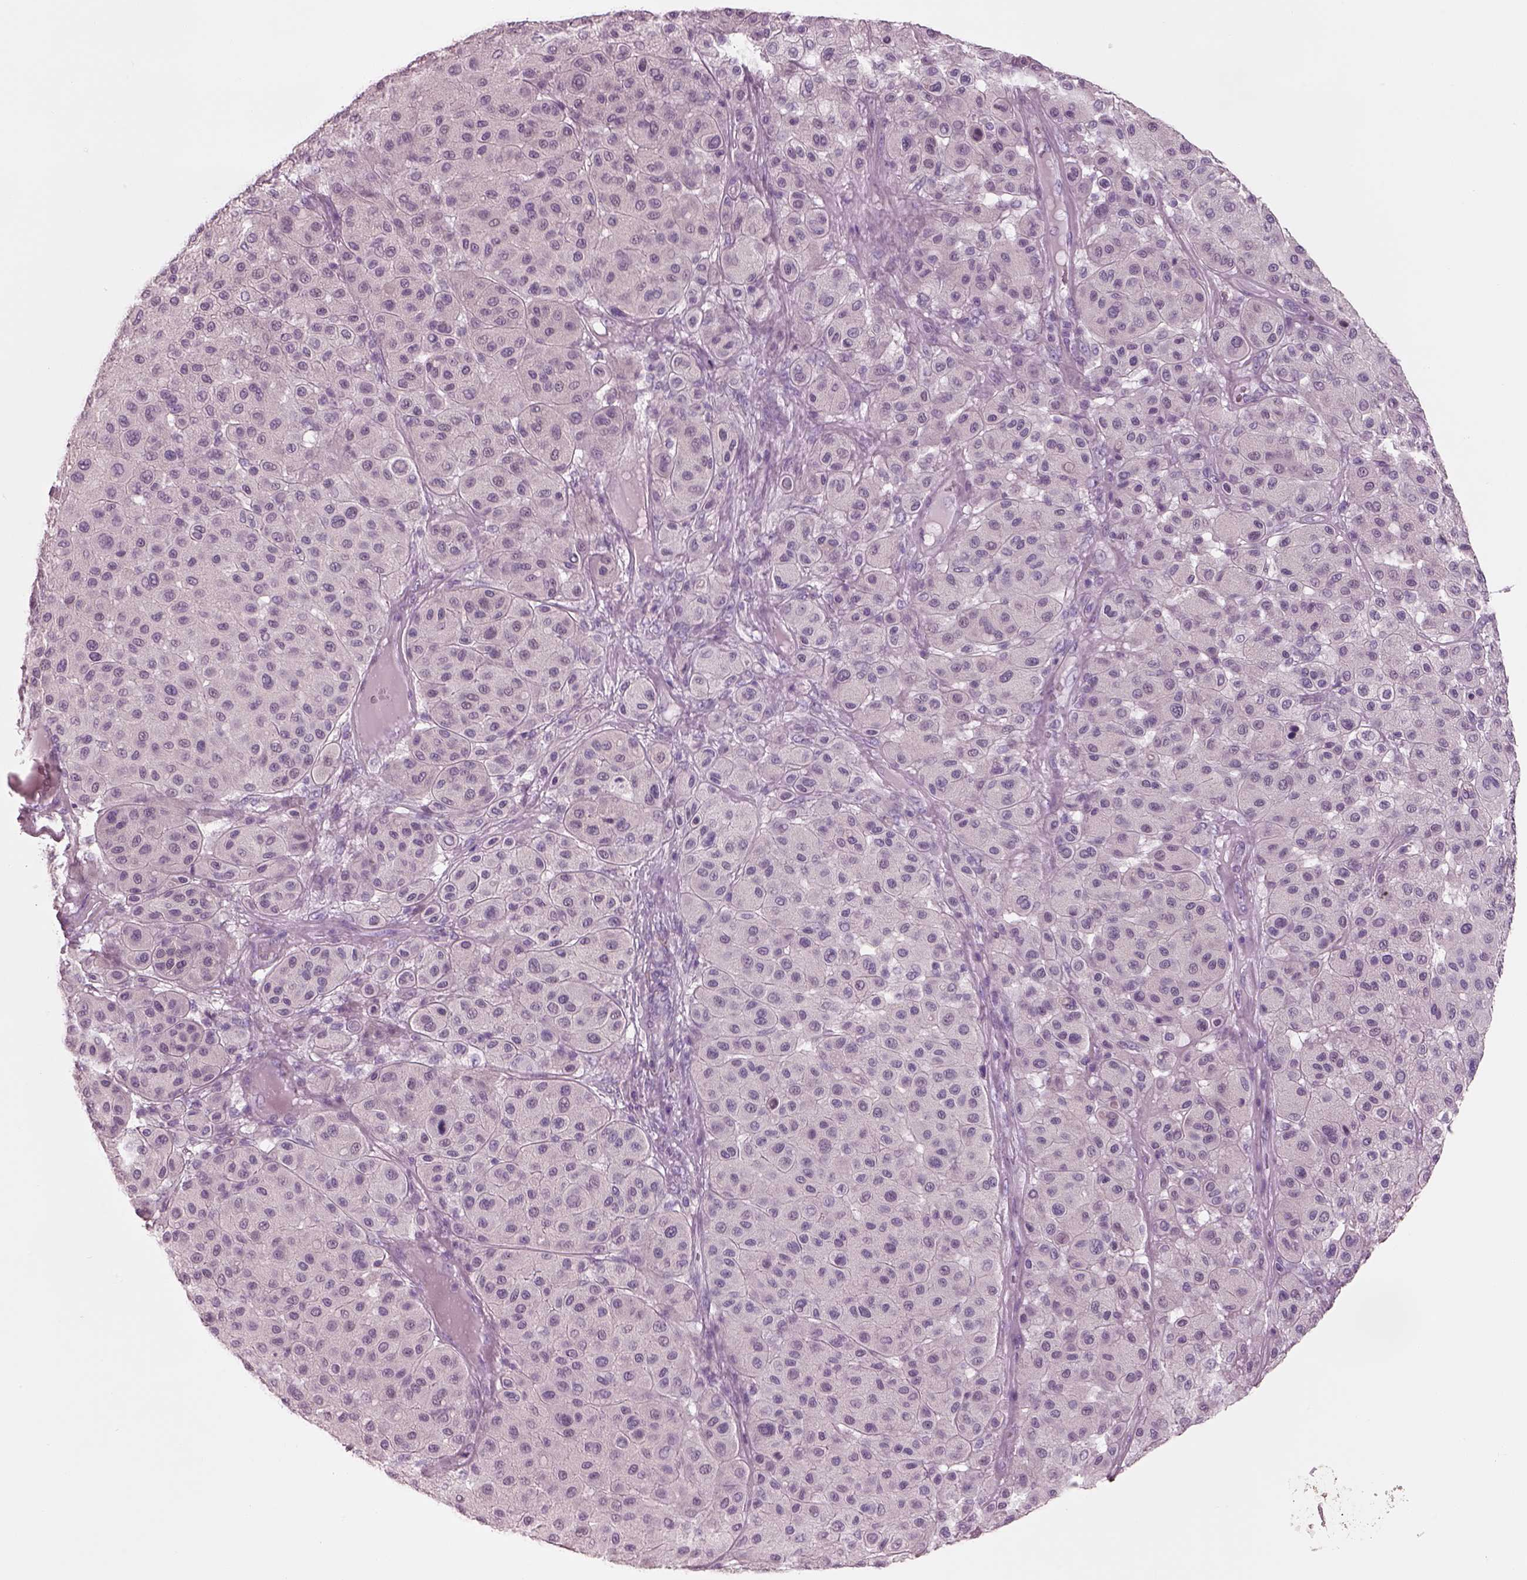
{"staining": {"intensity": "negative", "quantity": "none", "location": "none"}, "tissue": "melanoma", "cell_type": "Tumor cells", "image_type": "cancer", "snomed": [{"axis": "morphology", "description": "Malignant melanoma, Metastatic site"}, {"axis": "topography", "description": "Smooth muscle"}], "caption": "Tumor cells are negative for protein expression in human malignant melanoma (metastatic site).", "gene": "SLC27A2", "patient": {"sex": "male", "age": 41}}